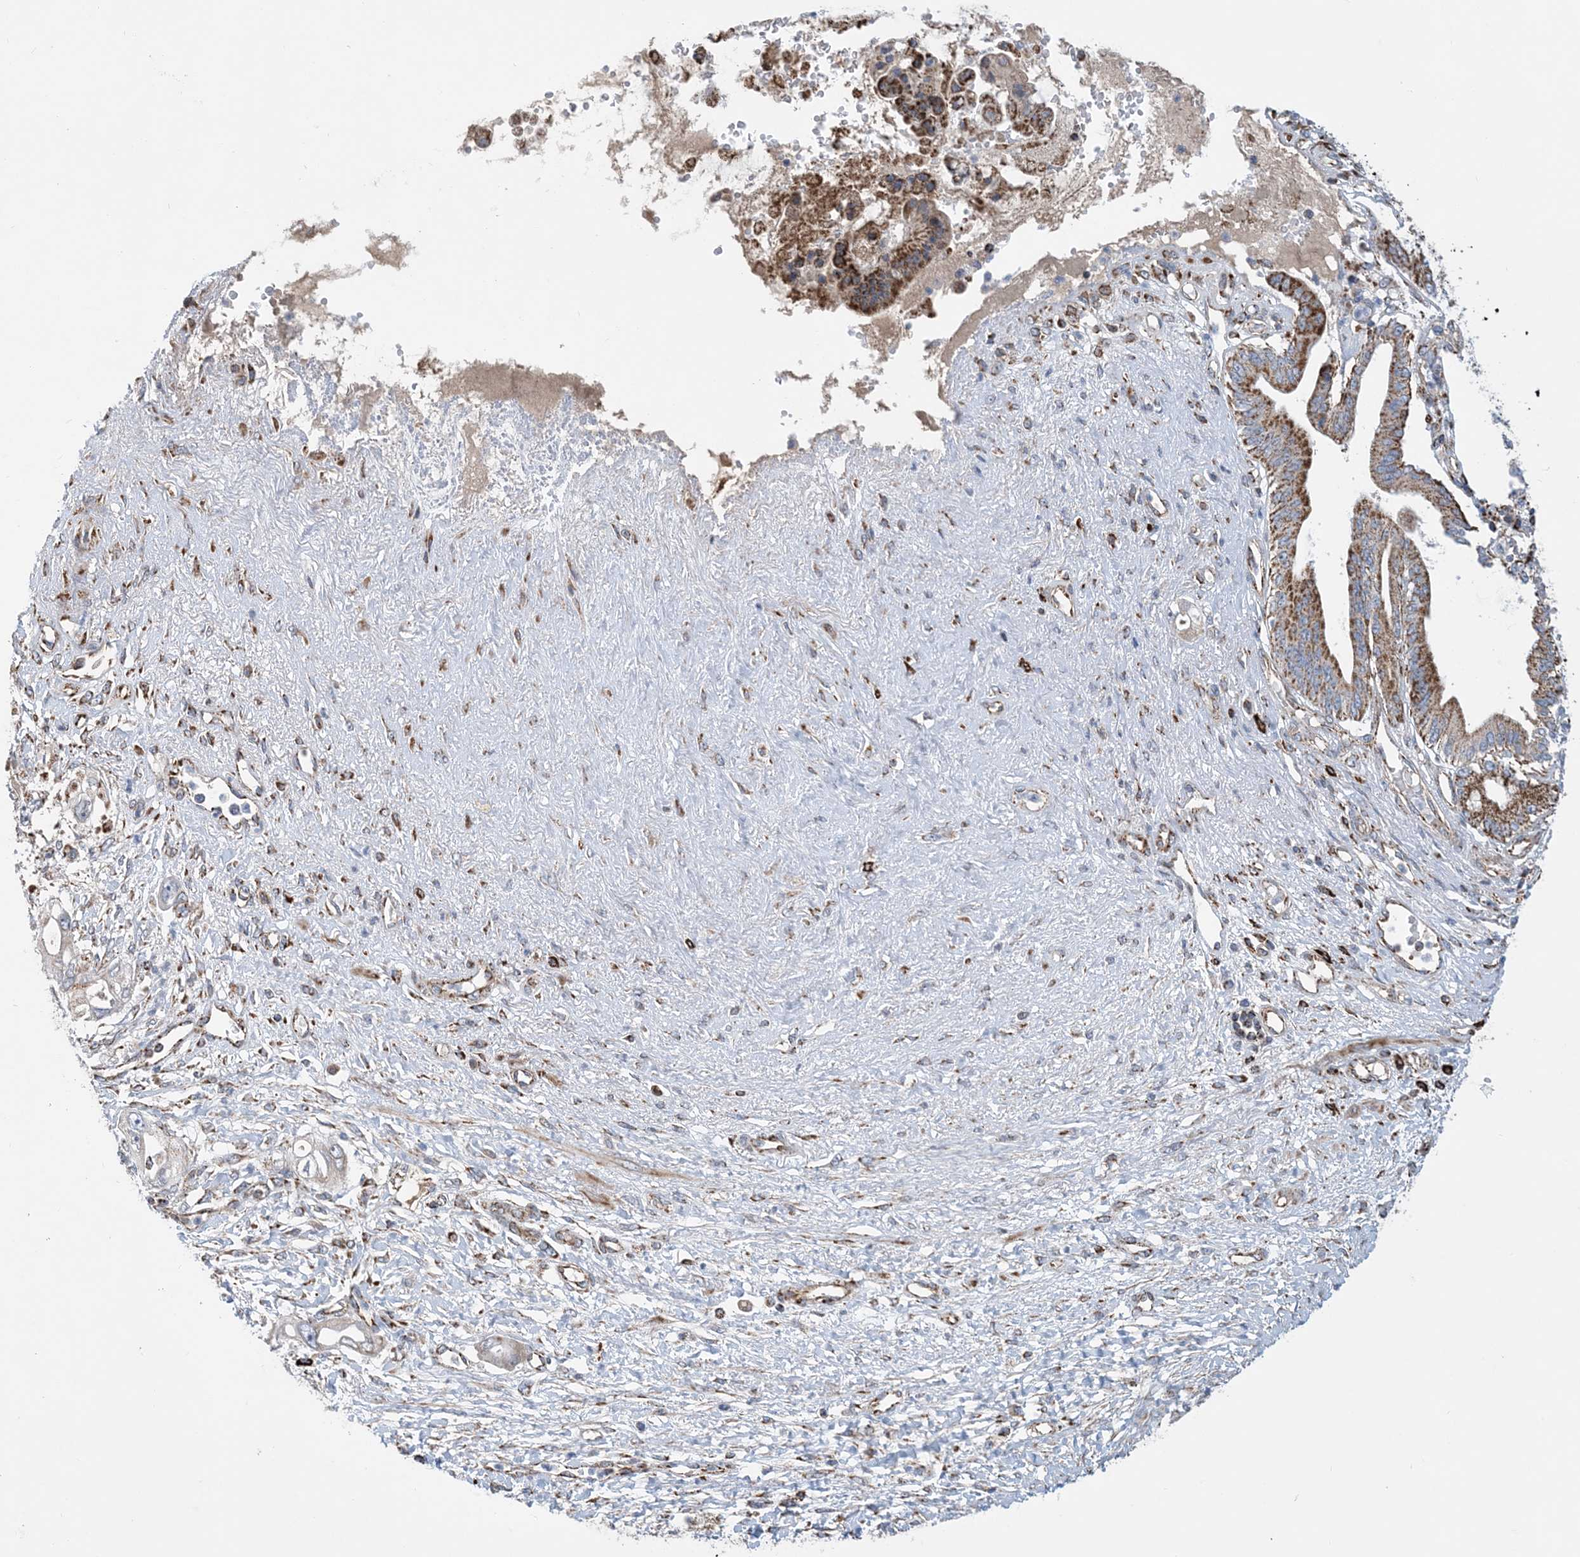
{"staining": {"intensity": "moderate", "quantity": "25%-75%", "location": "cytoplasmic/membranous"}, "tissue": "pancreatic cancer", "cell_type": "Tumor cells", "image_type": "cancer", "snomed": [{"axis": "morphology", "description": "Inflammation, NOS"}, {"axis": "morphology", "description": "Adenocarcinoma, NOS"}, {"axis": "topography", "description": "Pancreas"}], "caption": "Immunohistochemical staining of pancreatic adenocarcinoma displays medium levels of moderate cytoplasmic/membranous positivity in about 25%-75% of tumor cells.", "gene": "PCDHGA1", "patient": {"sex": "female", "age": 56}}